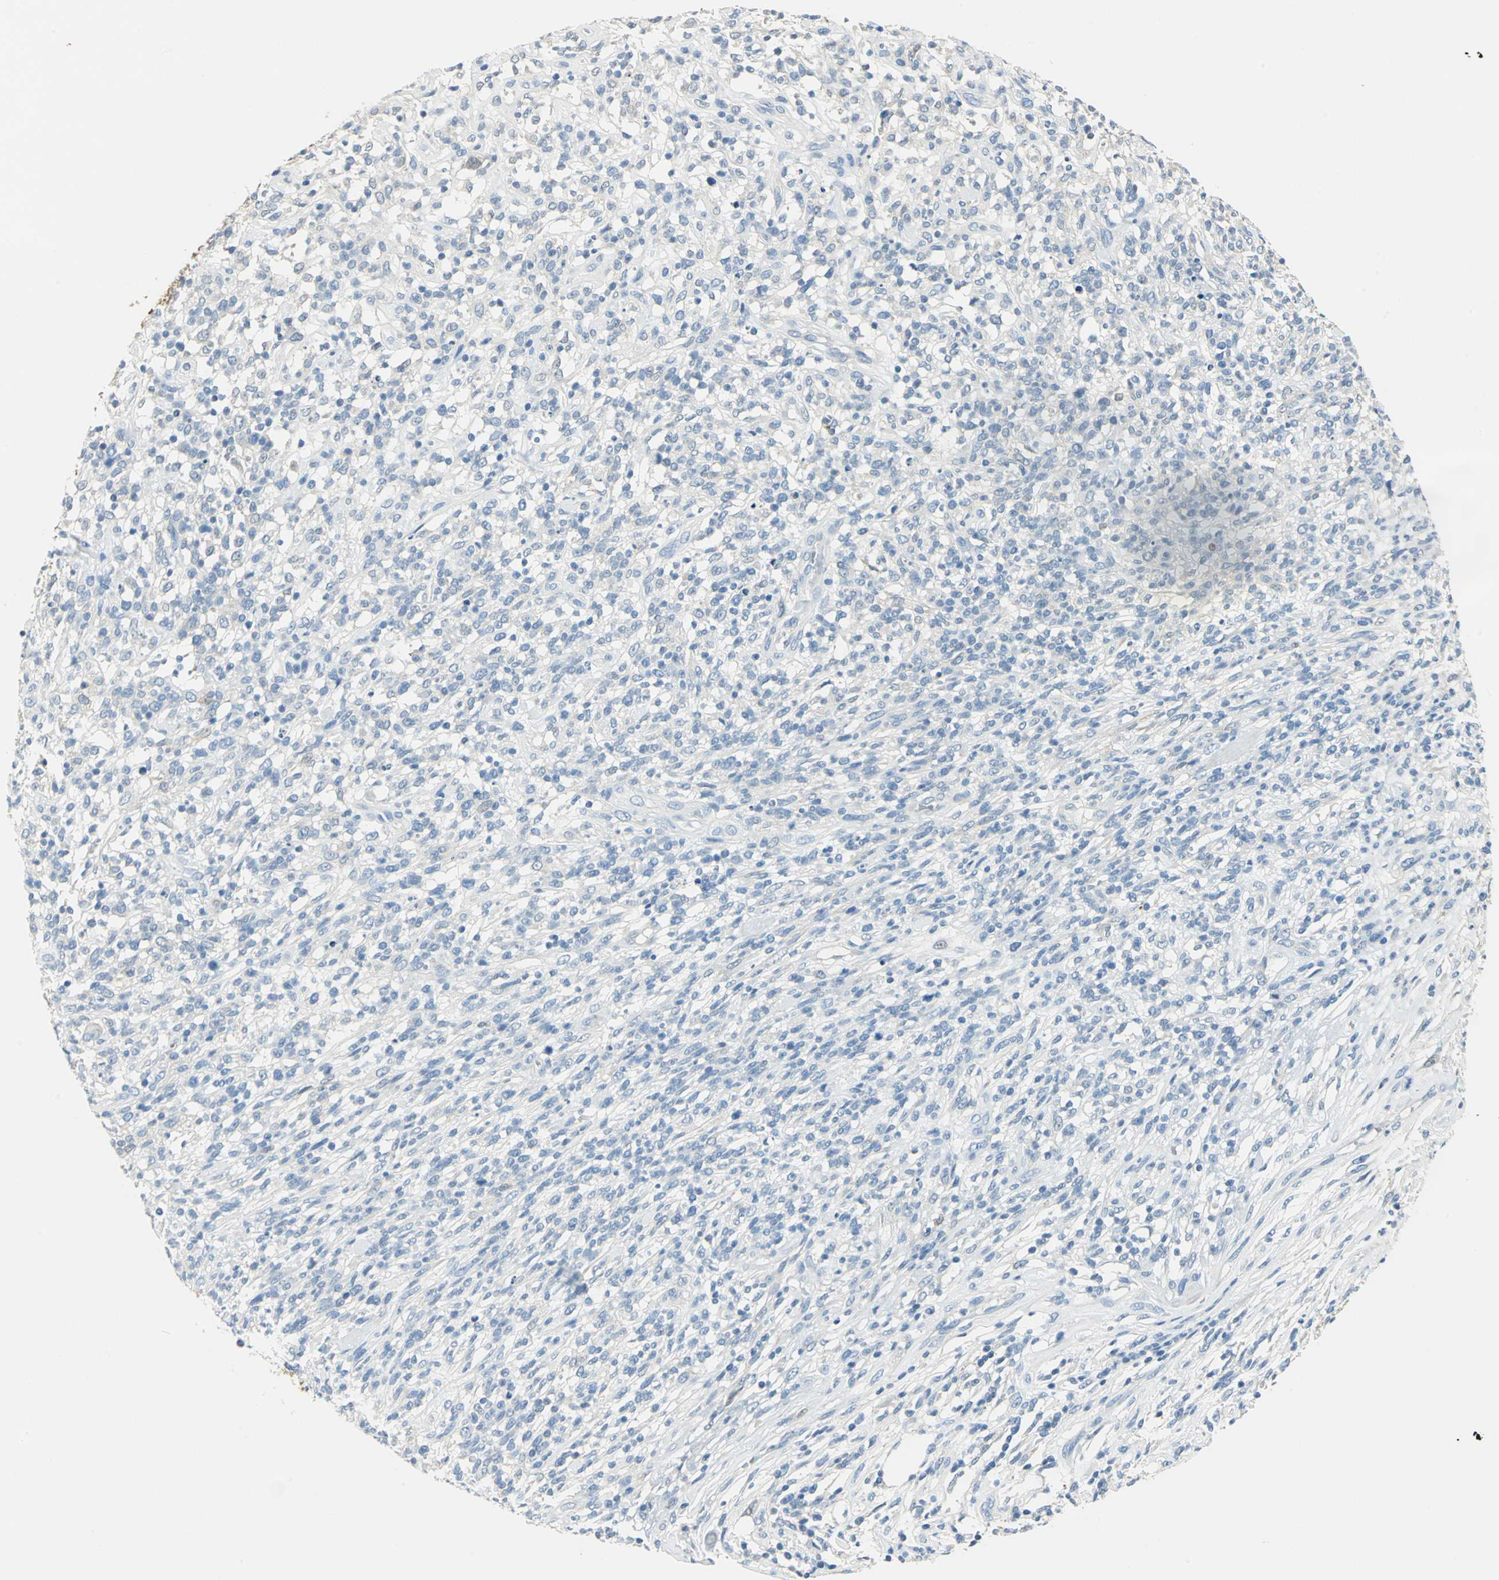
{"staining": {"intensity": "negative", "quantity": "none", "location": "none"}, "tissue": "lymphoma", "cell_type": "Tumor cells", "image_type": "cancer", "snomed": [{"axis": "morphology", "description": "Malignant lymphoma, non-Hodgkin's type, High grade"}, {"axis": "topography", "description": "Lymph node"}], "caption": "DAB (3,3'-diaminobenzidine) immunohistochemical staining of human lymphoma exhibits no significant staining in tumor cells. (DAB (3,3'-diaminobenzidine) IHC with hematoxylin counter stain).", "gene": "UCHL1", "patient": {"sex": "female", "age": 73}}